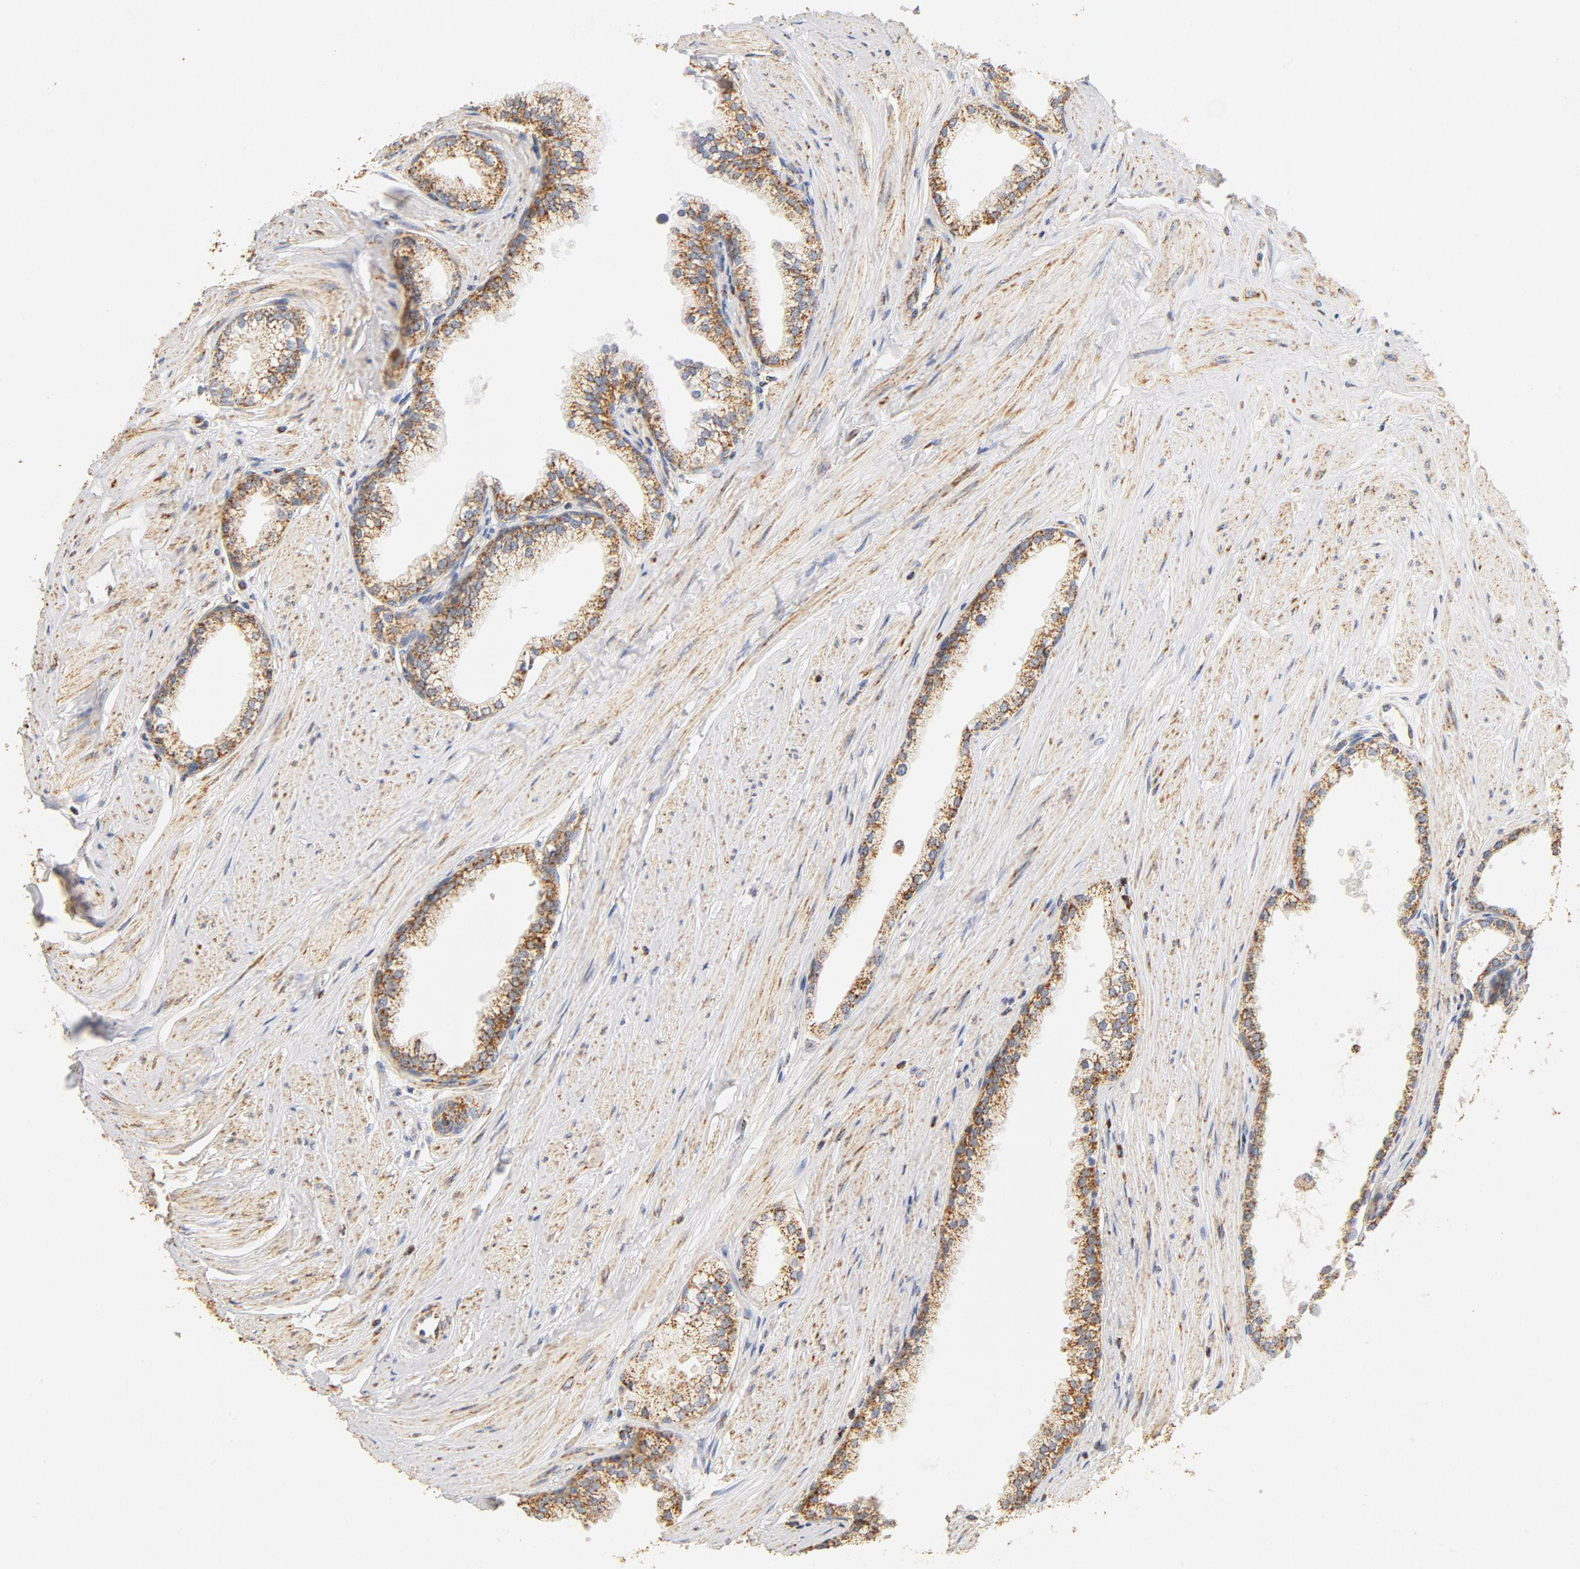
{"staining": {"intensity": "moderate", "quantity": ">75%", "location": "cytoplasmic/membranous"}, "tissue": "prostate", "cell_type": "Glandular cells", "image_type": "normal", "snomed": [{"axis": "morphology", "description": "Normal tissue, NOS"}, {"axis": "topography", "description": "Prostate"}], "caption": "This image reveals immunohistochemistry (IHC) staining of normal human prostate, with medium moderate cytoplasmic/membranous staining in approximately >75% of glandular cells.", "gene": "COX4I1", "patient": {"sex": "male", "age": 64}}